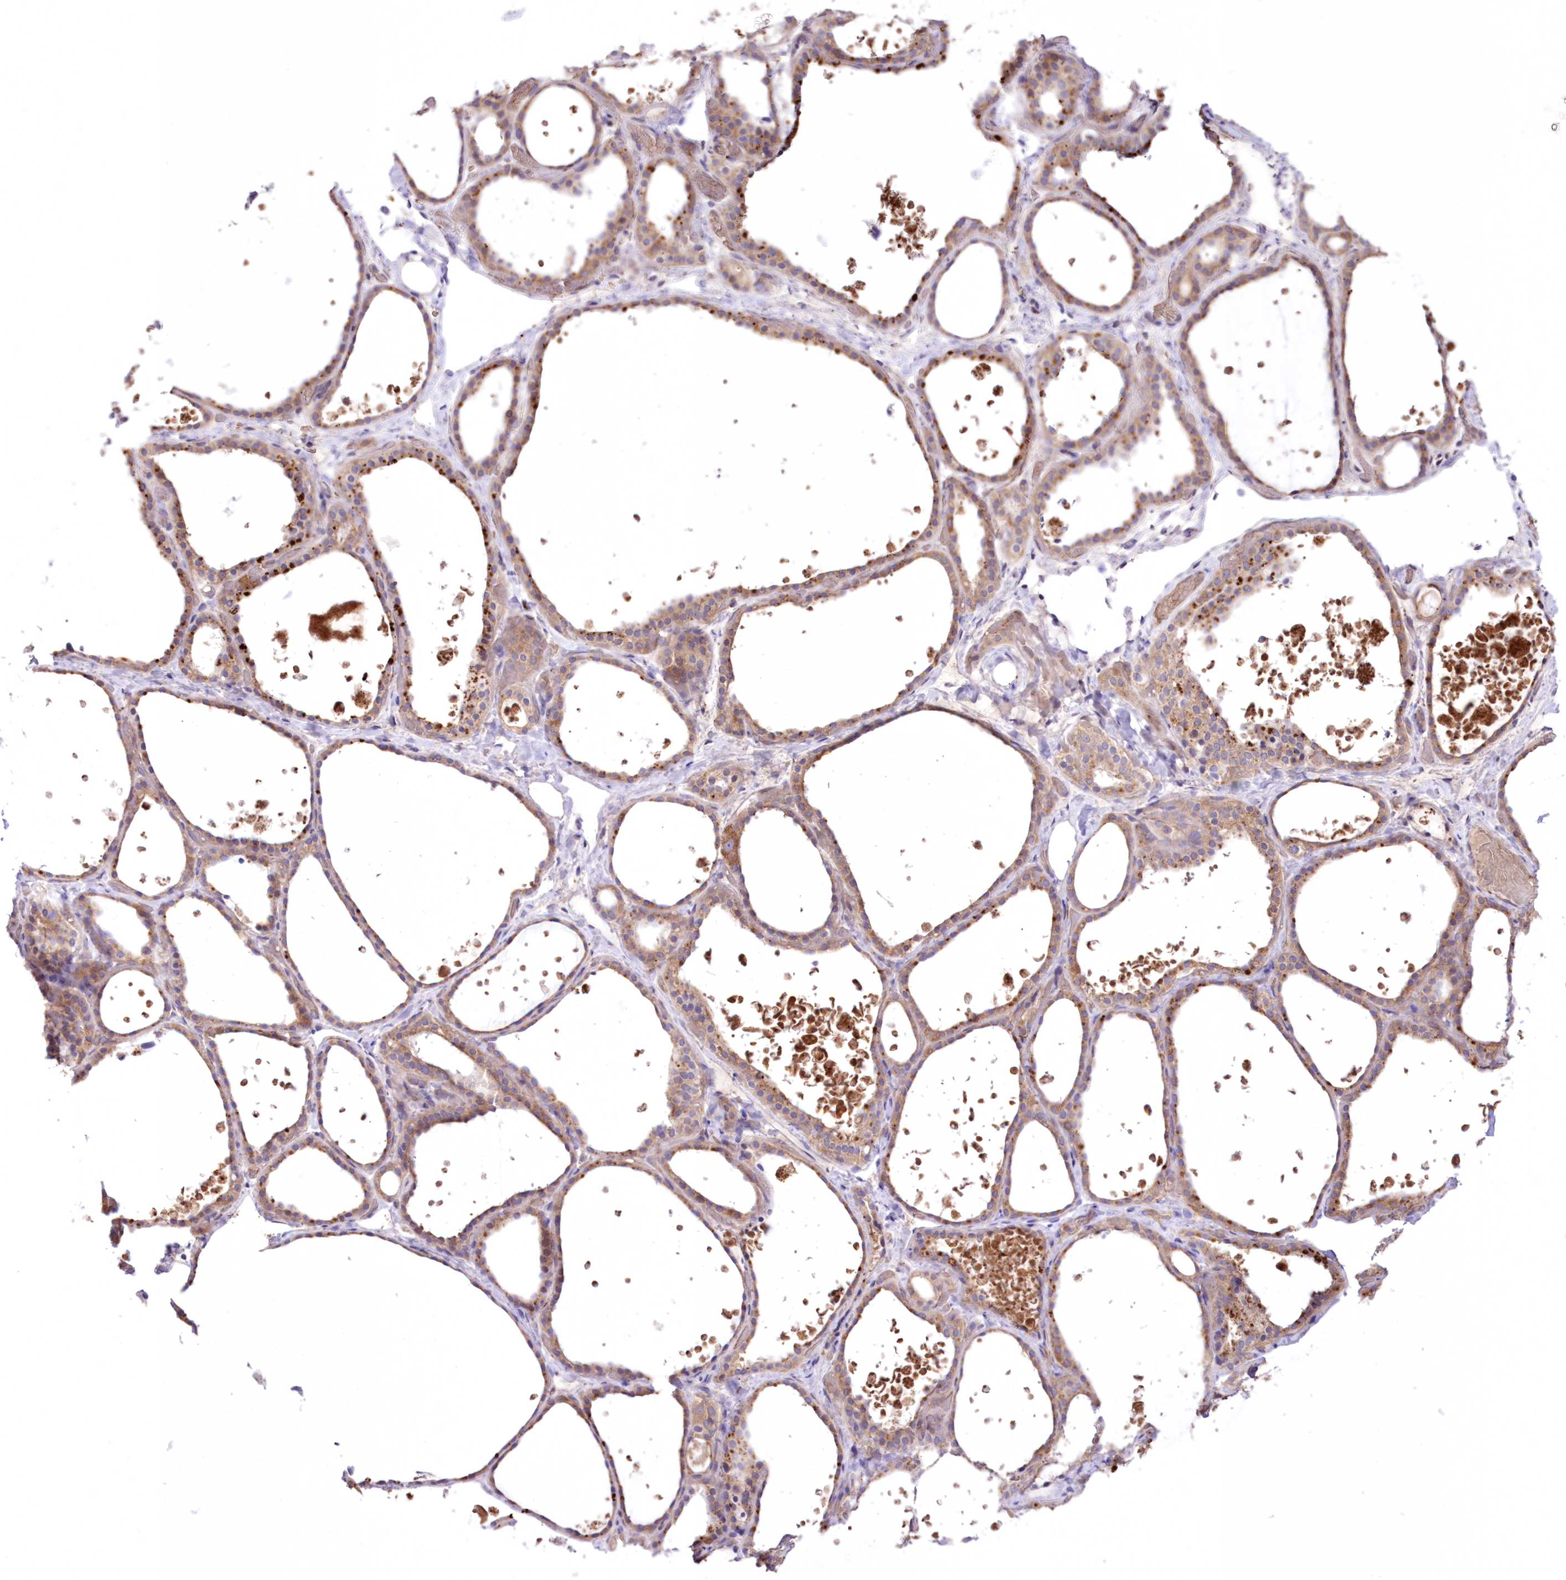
{"staining": {"intensity": "weak", "quantity": ">75%", "location": "cytoplasmic/membranous"}, "tissue": "thyroid gland", "cell_type": "Glandular cells", "image_type": "normal", "snomed": [{"axis": "morphology", "description": "Normal tissue, NOS"}, {"axis": "topography", "description": "Thyroid gland"}], "caption": "IHC image of benign thyroid gland: human thyroid gland stained using immunohistochemistry (IHC) reveals low levels of weak protein expression localized specifically in the cytoplasmic/membranous of glandular cells, appearing as a cytoplasmic/membranous brown color.", "gene": "FCHO2", "patient": {"sex": "female", "age": 44}}